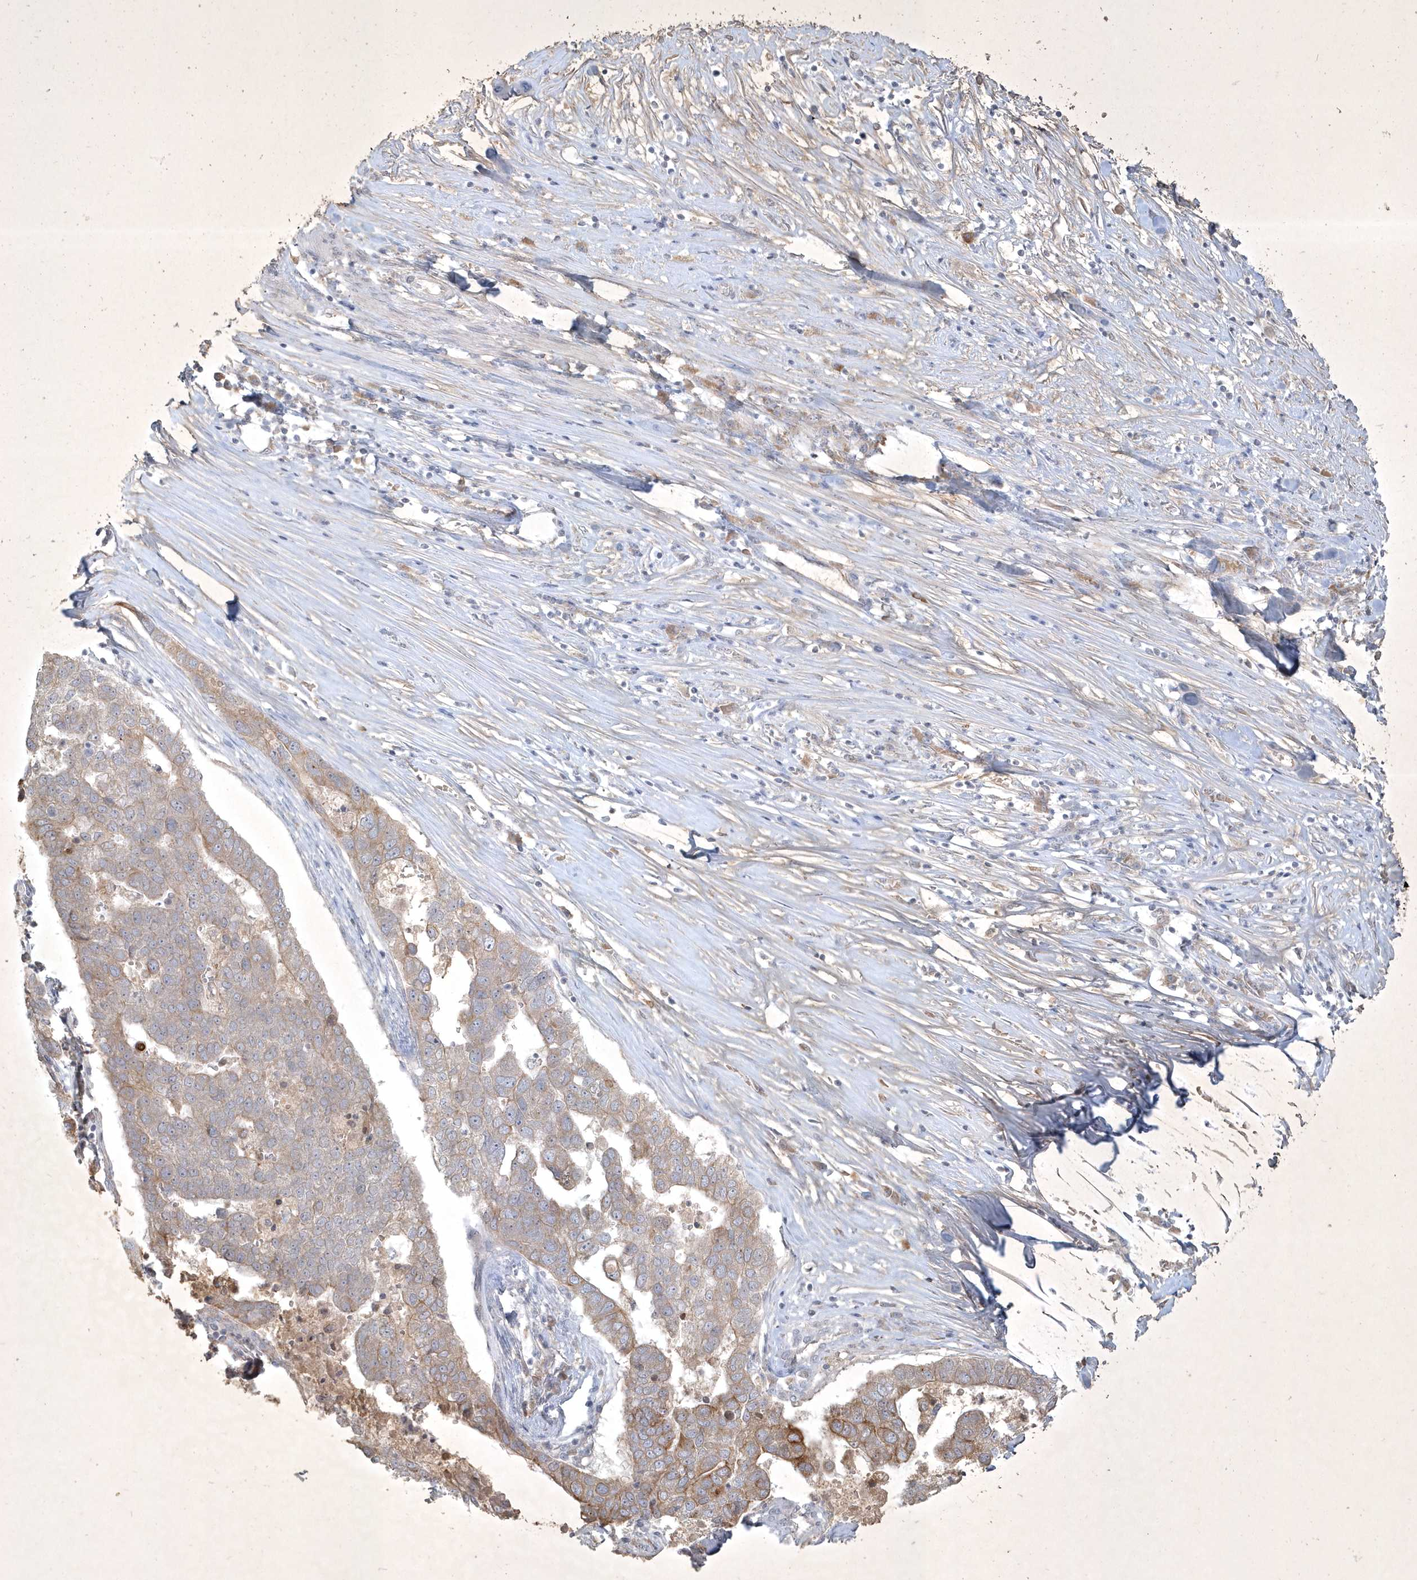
{"staining": {"intensity": "moderate", "quantity": ">75%", "location": "cytoplasmic/membranous"}, "tissue": "pancreatic cancer", "cell_type": "Tumor cells", "image_type": "cancer", "snomed": [{"axis": "morphology", "description": "Adenocarcinoma, NOS"}, {"axis": "topography", "description": "Pancreas"}], "caption": "This histopathology image exhibits pancreatic cancer (adenocarcinoma) stained with IHC to label a protein in brown. The cytoplasmic/membranous of tumor cells show moderate positivity for the protein. Nuclei are counter-stained blue.", "gene": "BOD1", "patient": {"sex": "female", "age": 61}}